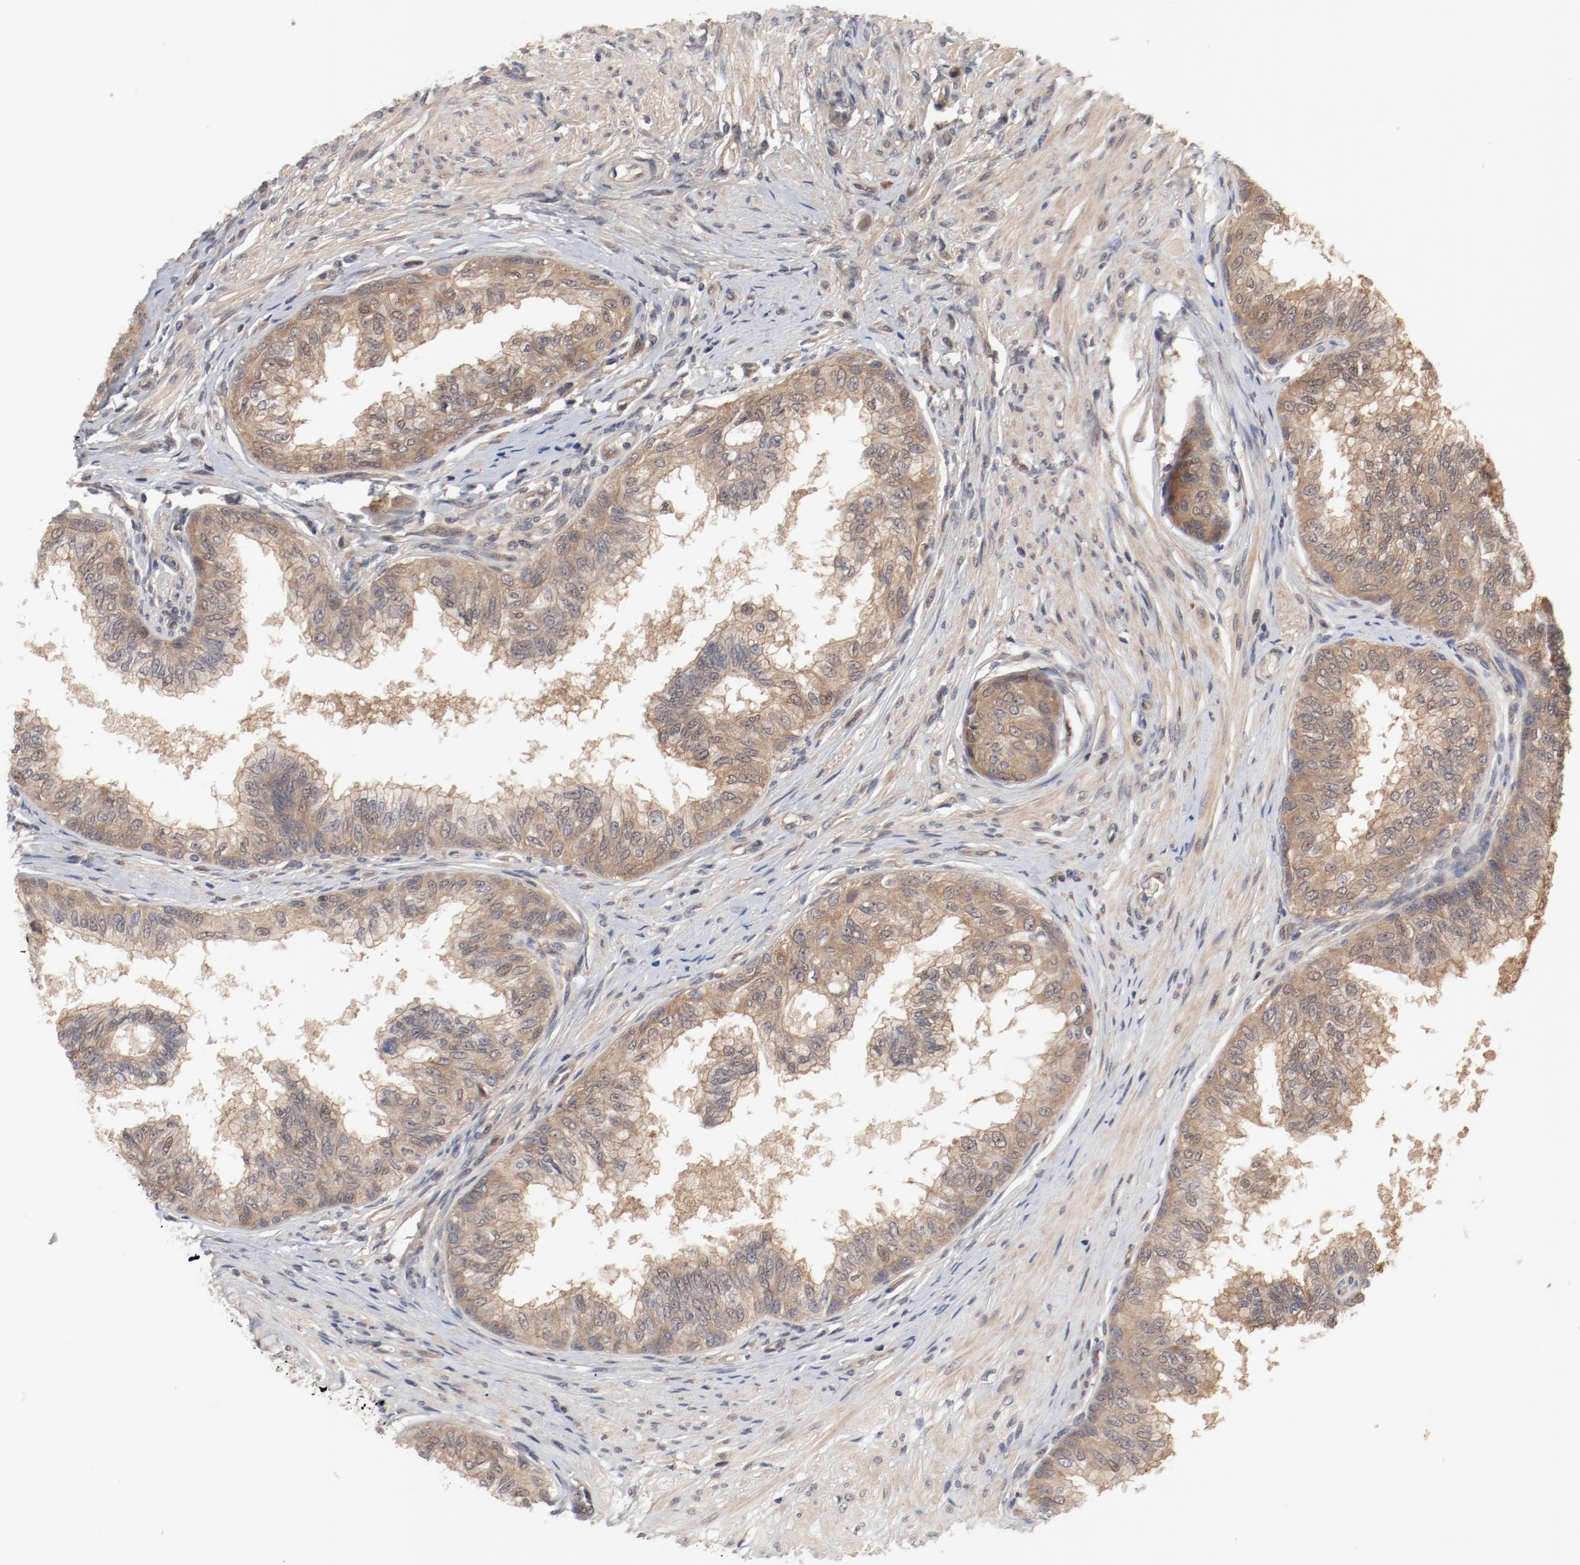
{"staining": {"intensity": "weak", "quantity": ">75%", "location": "cytoplasmic/membranous"}, "tissue": "prostate", "cell_type": "Glandular cells", "image_type": "normal", "snomed": [{"axis": "morphology", "description": "Normal tissue, NOS"}, {"axis": "topography", "description": "Prostate"}, {"axis": "topography", "description": "Seminal veicle"}], "caption": "DAB immunohistochemical staining of benign human prostate shows weak cytoplasmic/membranous protein expression in approximately >75% of glandular cells. Using DAB (3,3'-diaminobenzidine) (brown) and hematoxylin (blue) stains, captured at high magnification using brightfield microscopy.", "gene": "PITPNM2", "patient": {"sex": "male", "age": 60}}